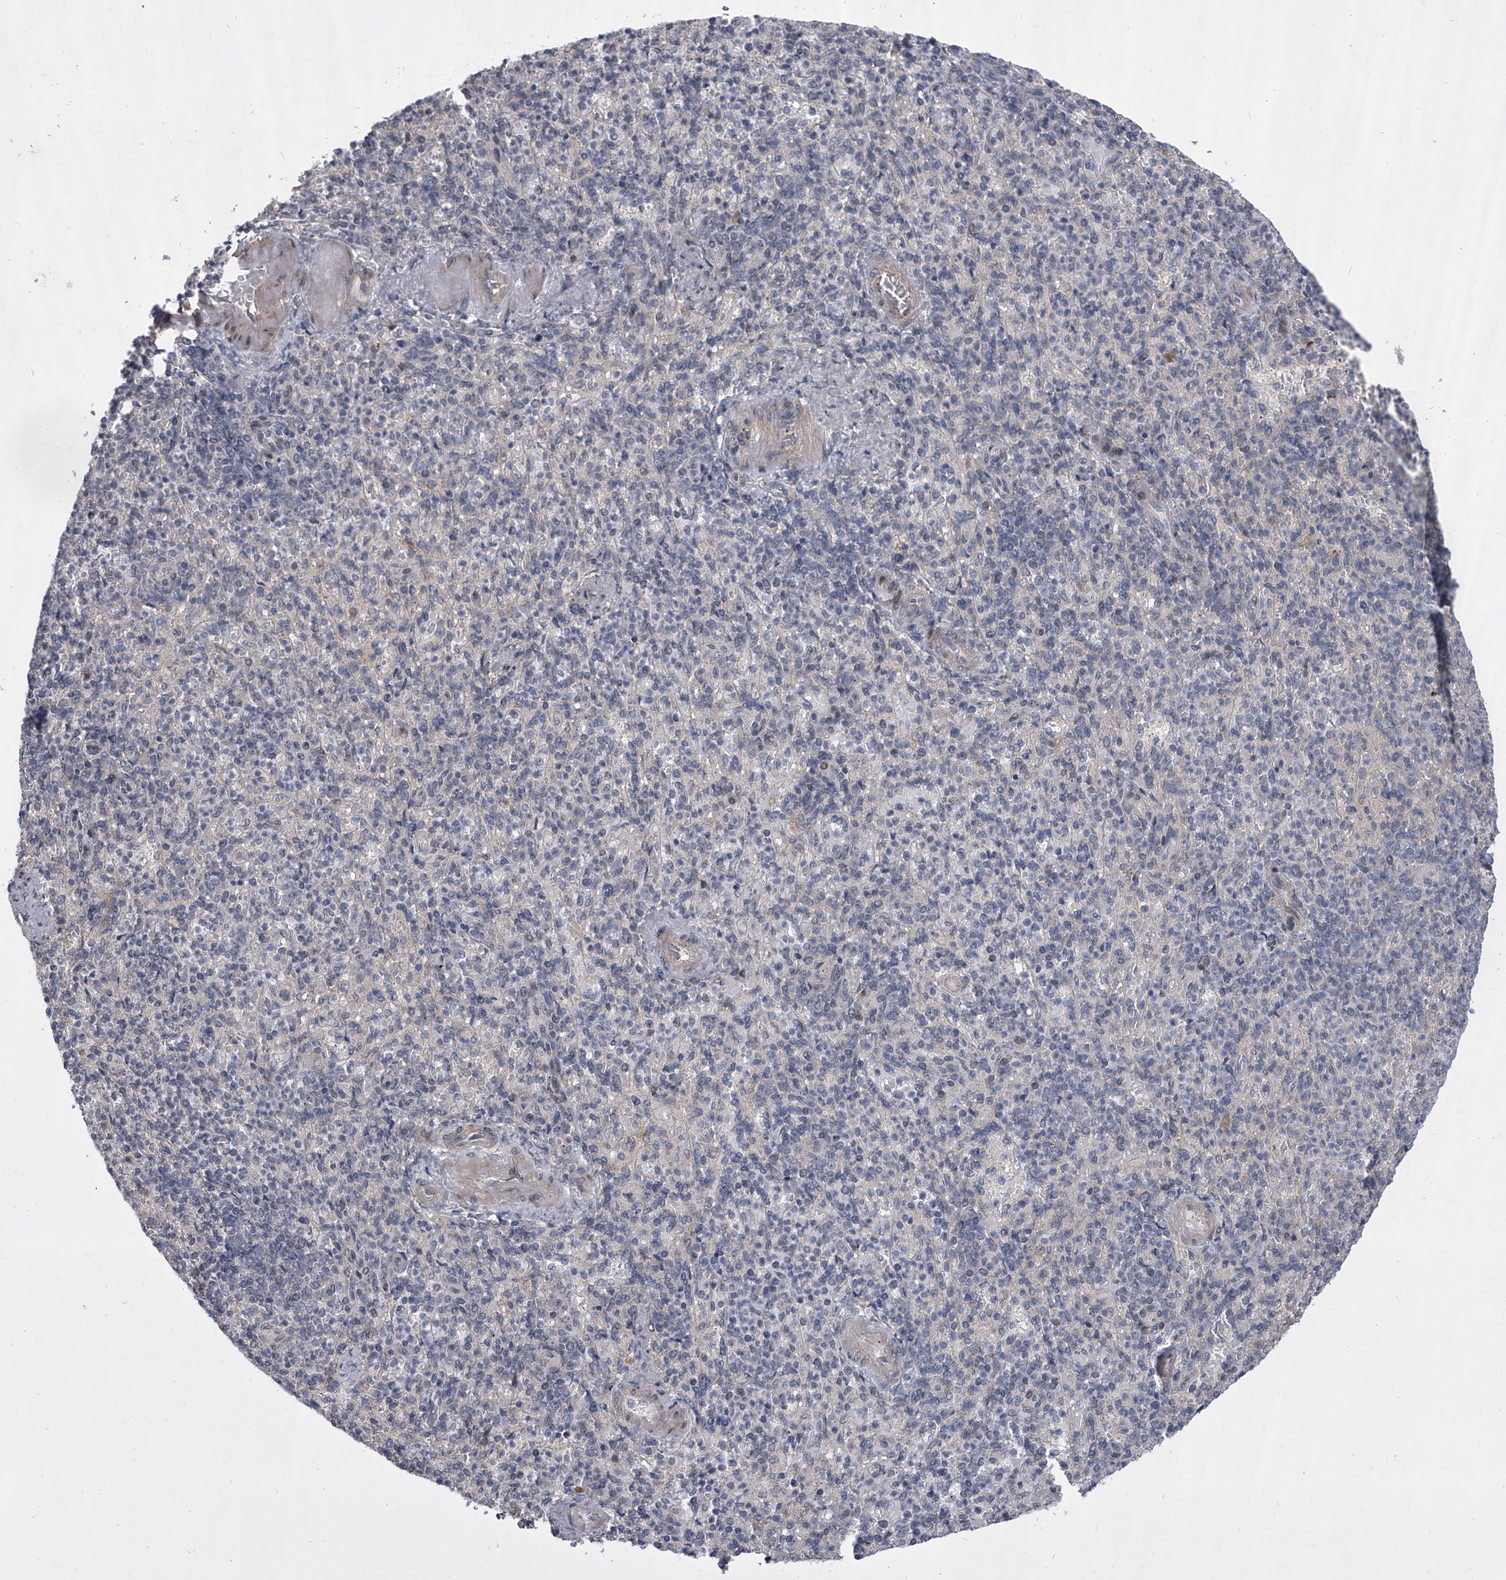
{"staining": {"intensity": "negative", "quantity": "none", "location": "none"}, "tissue": "spleen", "cell_type": "Cells in red pulp", "image_type": "normal", "snomed": [{"axis": "morphology", "description": "Normal tissue, NOS"}, {"axis": "topography", "description": "Spleen"}], "caption": "The photomicrograph demonstrates no significant staining in cells in red pulp of spleen. (DAB immunohistochemistry (IHC) visualized using brightfield microscopy, high magnification).", "gene": "HEATR6", "patient": {"sex": "female", "age": 74}}